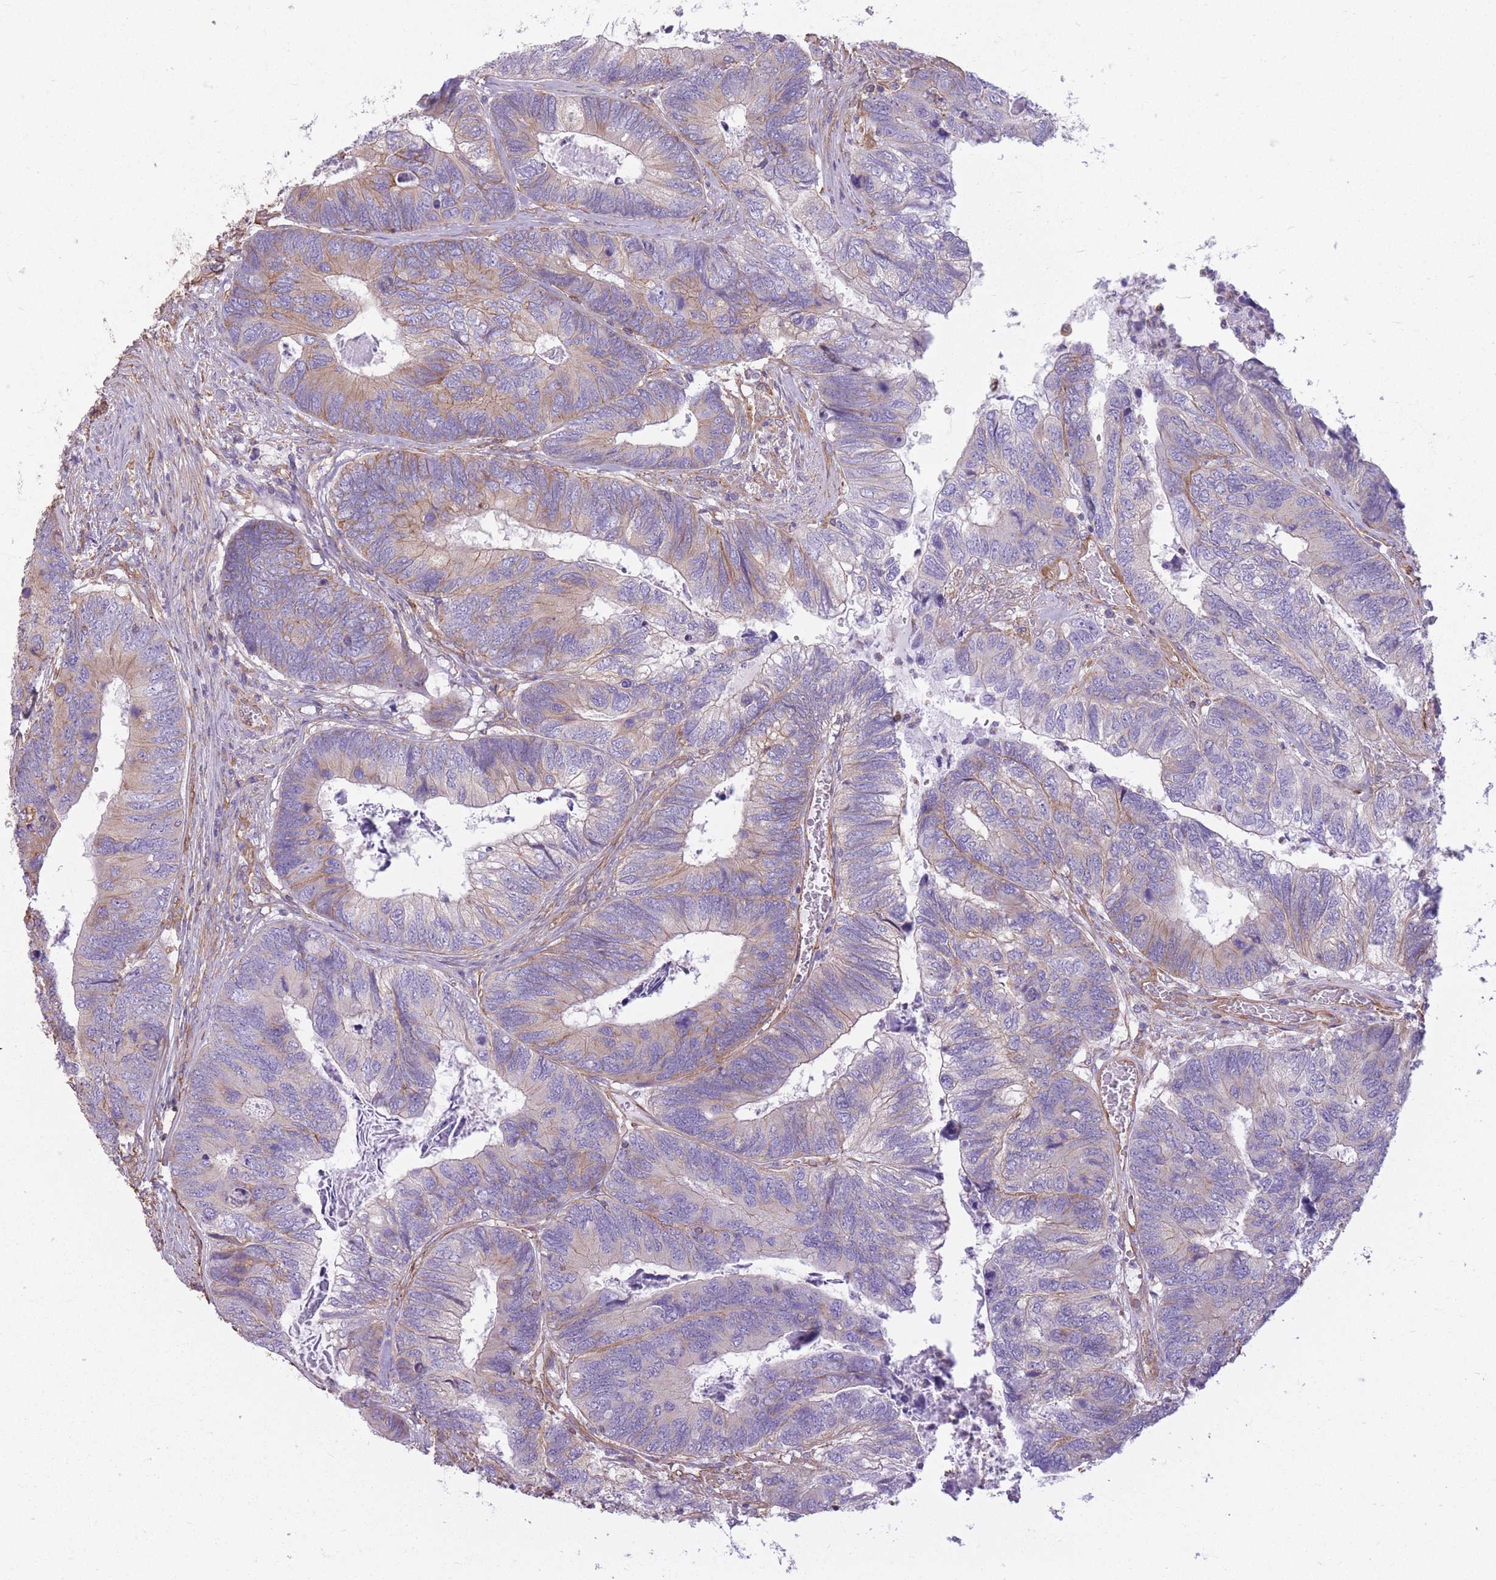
{"staining": {"intensity": "moderate", "quantity": "<25%", "location": "cytoplasmic/membranous"}, "tissue": "colorectal cancer", "cell_type": "Tumor cells", "image_type": "cancer", "snomed": [{"axis": "morphology", "description": "Adenocarcinoma, NOS"}, {"axis": "topography", "description": "Colon"}], "caption": "Moderate cytoplasmic/membranous positivity is seen in about <25% of tumor cells in adenocarcinoma (colorectal). (Brightfield microscopy of DAB IHC at high magnification).", "gene": "ADD1", "patient": {"sex": "female", "age": 67}}